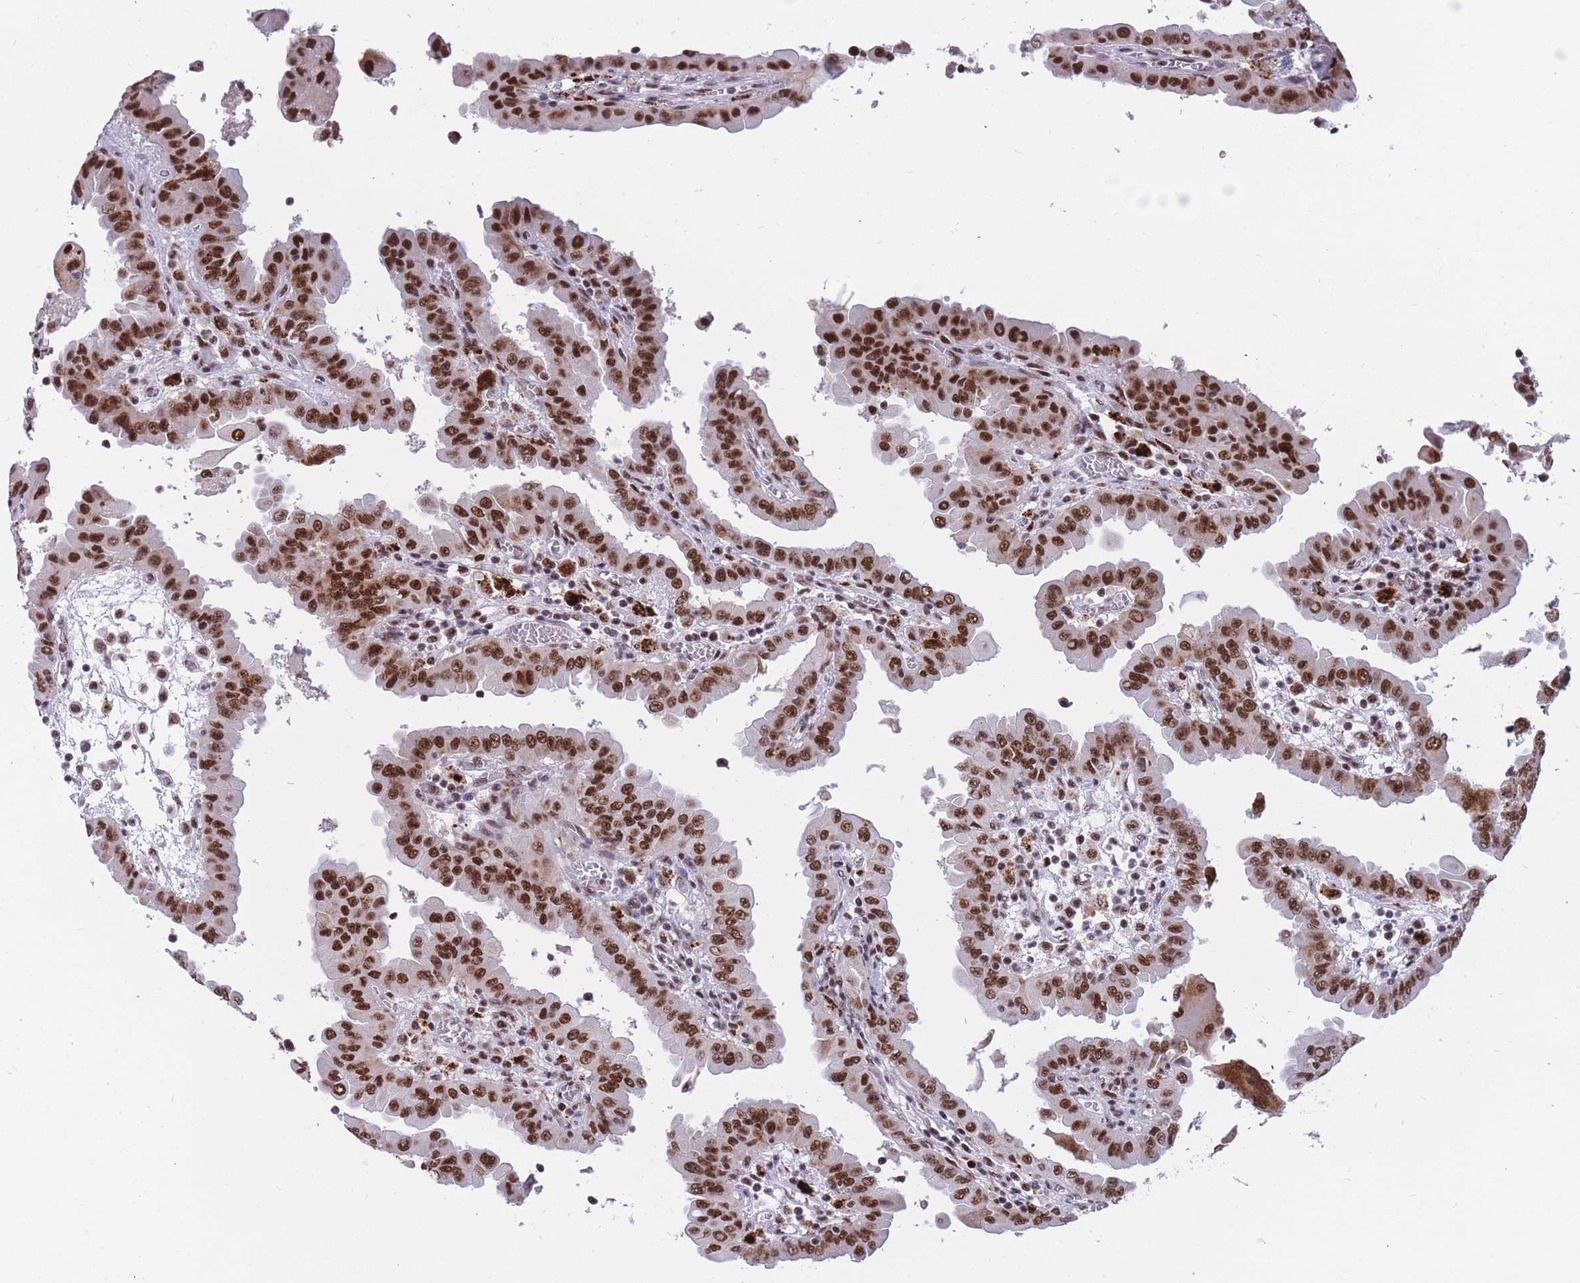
{"staining": {"intensity": "strong", "quantity": ">75%", "location": "nuclear"}, "tissue": "thyroid cancer", "cell_type": "Tumor cells", "image_type": "cancer", "snomed": [{"axis": "morphology", "description": "Papillary adenocarcinoma, NOS"}, {"axis": "topography", "description": "Thyroid gland"}], "caption": "Strong nuclear positivity for a protein is identified in about >75% of tumor cells of thyroid cancer using immunohistochemistry (IHC).", "gene": "PRPF19", "patient": {"sex": "male", "age": 33}}